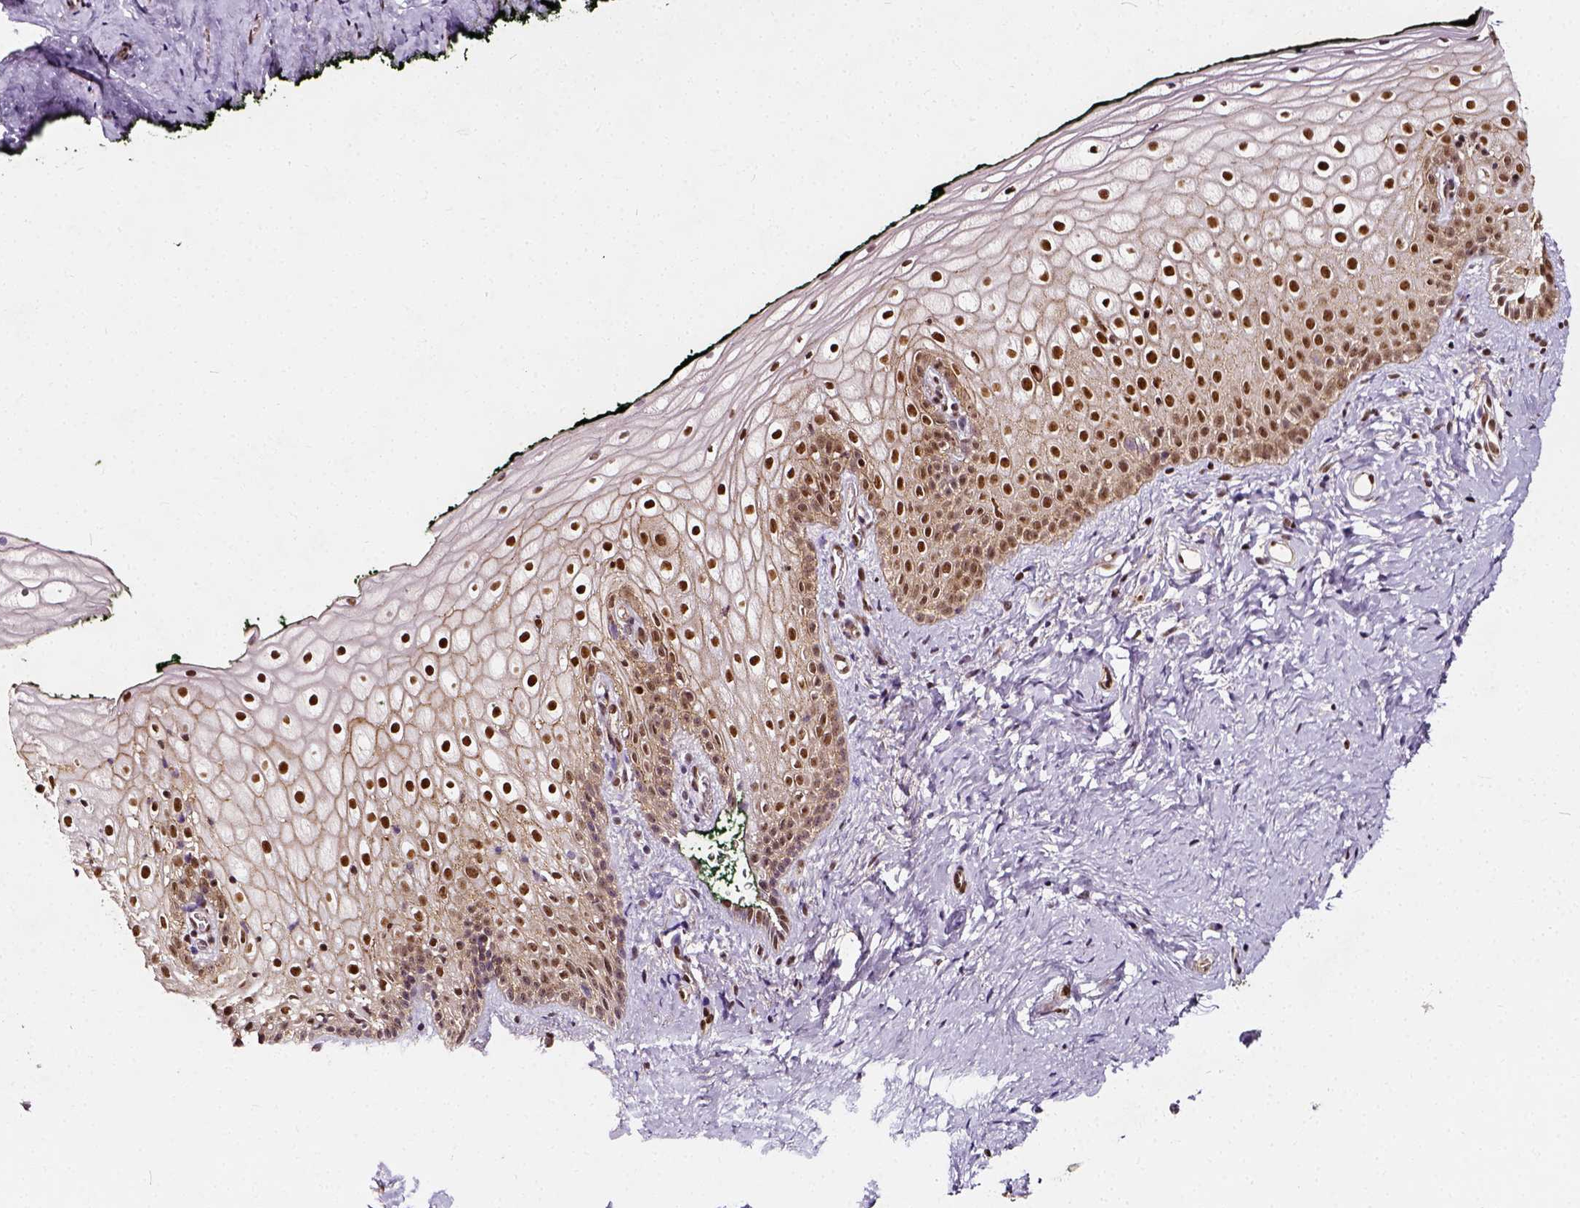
{"staining": {"intensity": "strong", "quantity": ">75%", "location": "nuclear"}, "tissue": "vagina", "cell_type": "Squamous epithelial cells", "image_type": "normal", "snomed": [{"axis": "morphology", "description": "Normal tissue, NOS"}, {"axis": "topography", "description": "Vagina"}], "caption": "High-power microscopy captured an immunohistochemistry (IHC) photomicrograph of benign vagina, revealing strong nuclear expression in approximately >75% of squamous epithelial cells. (Stains: DAB (3,3'-diaminobenzidine) in brown, nuclei in blue, Microscopy: brightfield microscopy at high magnification).", "gene": "NACC1", "patient": {"sex": "female", "age": 47}}